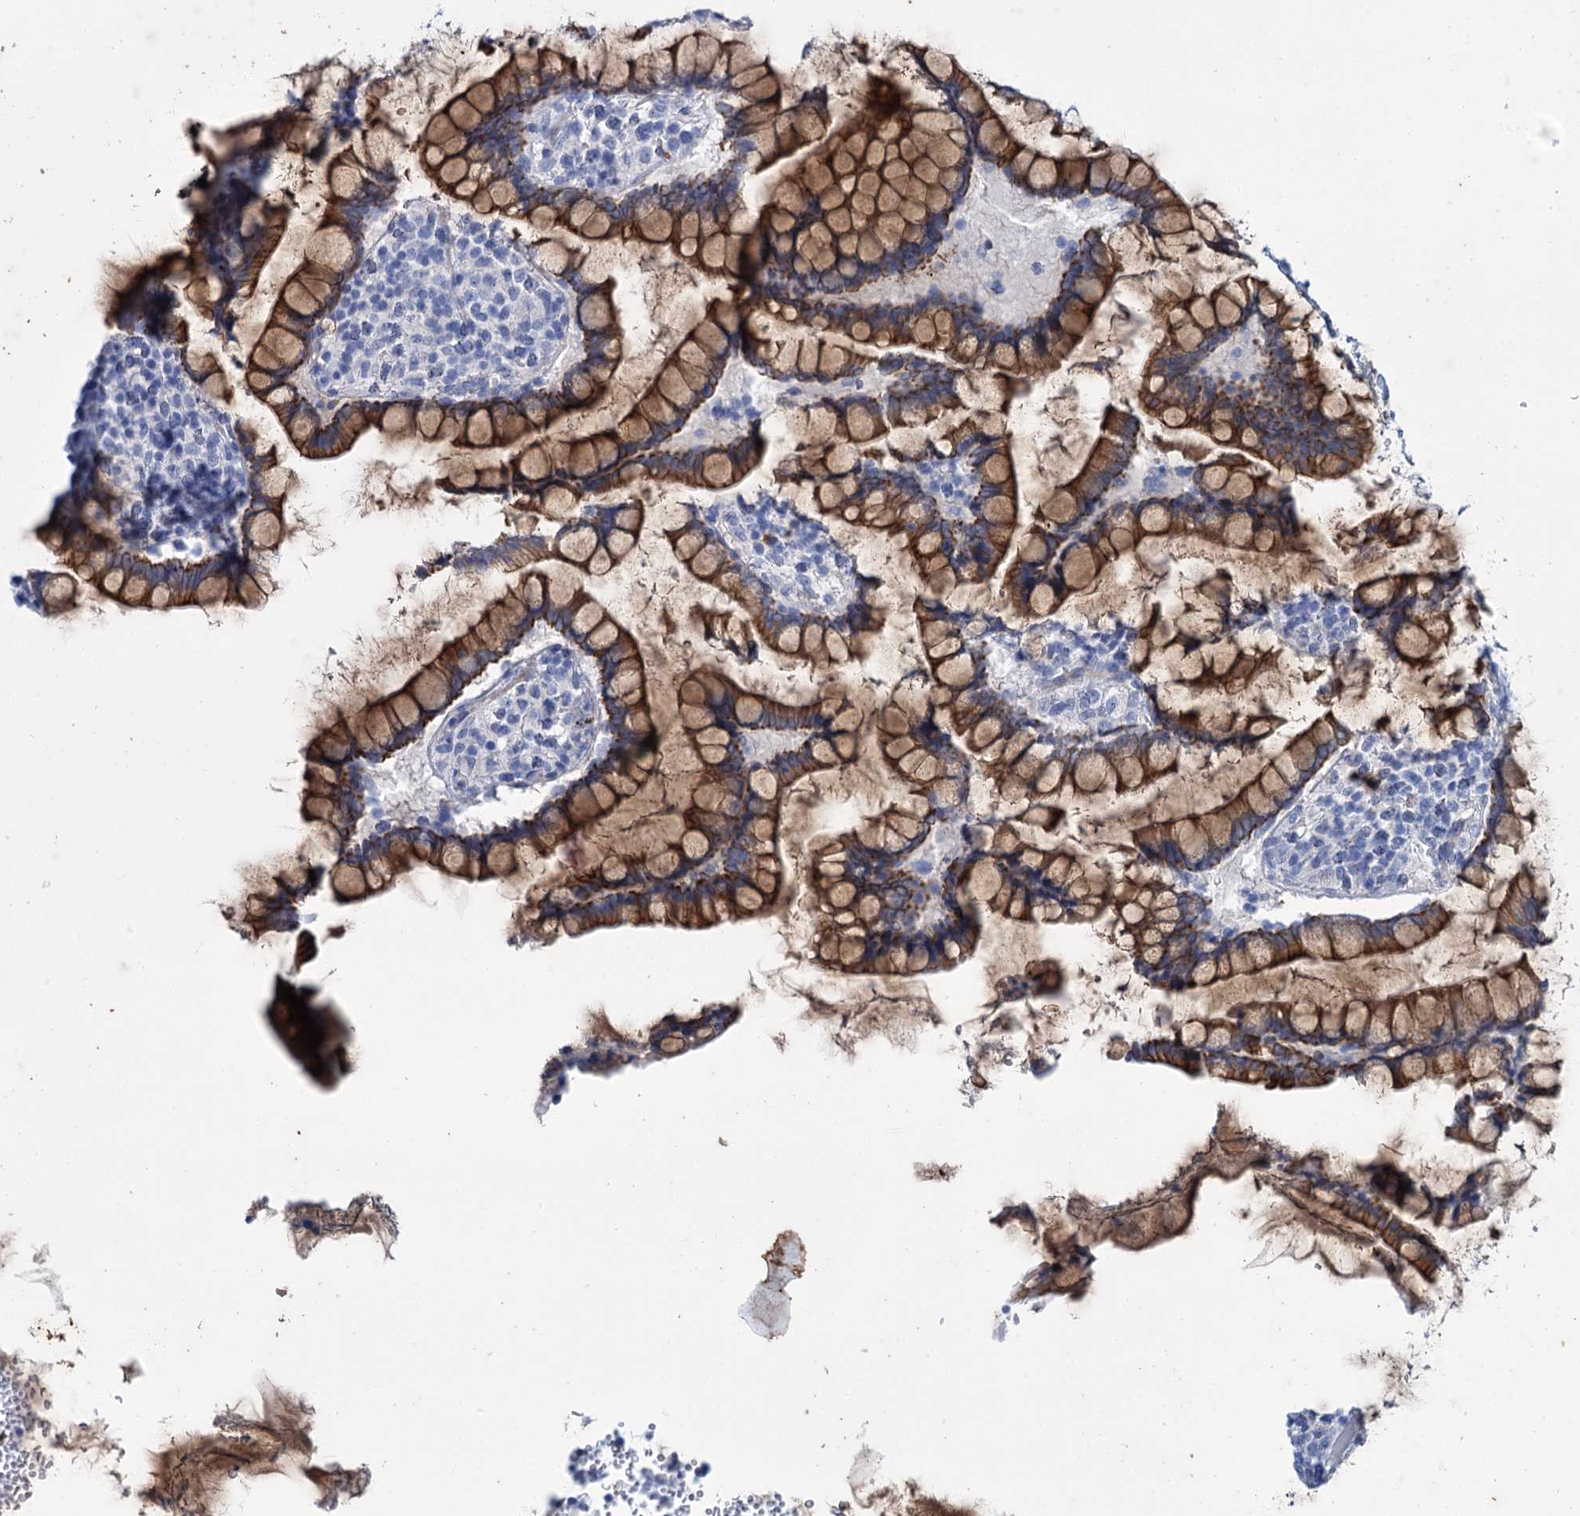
{"staining": {"intensity": "negative", "quantity": "none", "location": "none"}, "tissue": "colon", "cell_type": "Endothelial cells", "image_type": "normal", "snomed": [{"axis": "morphology", "description": "Normal tissue, NOS"}, {"axis": "topography", "description": "Colon"}], "caption": "Endothelial cells show no significant protein expression in normal colon. Brightfield microscopy of immunohistochemistry (IHC) stained with DAB (3,3'-diaminobenzidine) (brown) and hematoxylin (blue), captured at high magnification.", "gene": "FAAP20", "patient": {"sex": "female", "age": 79}}